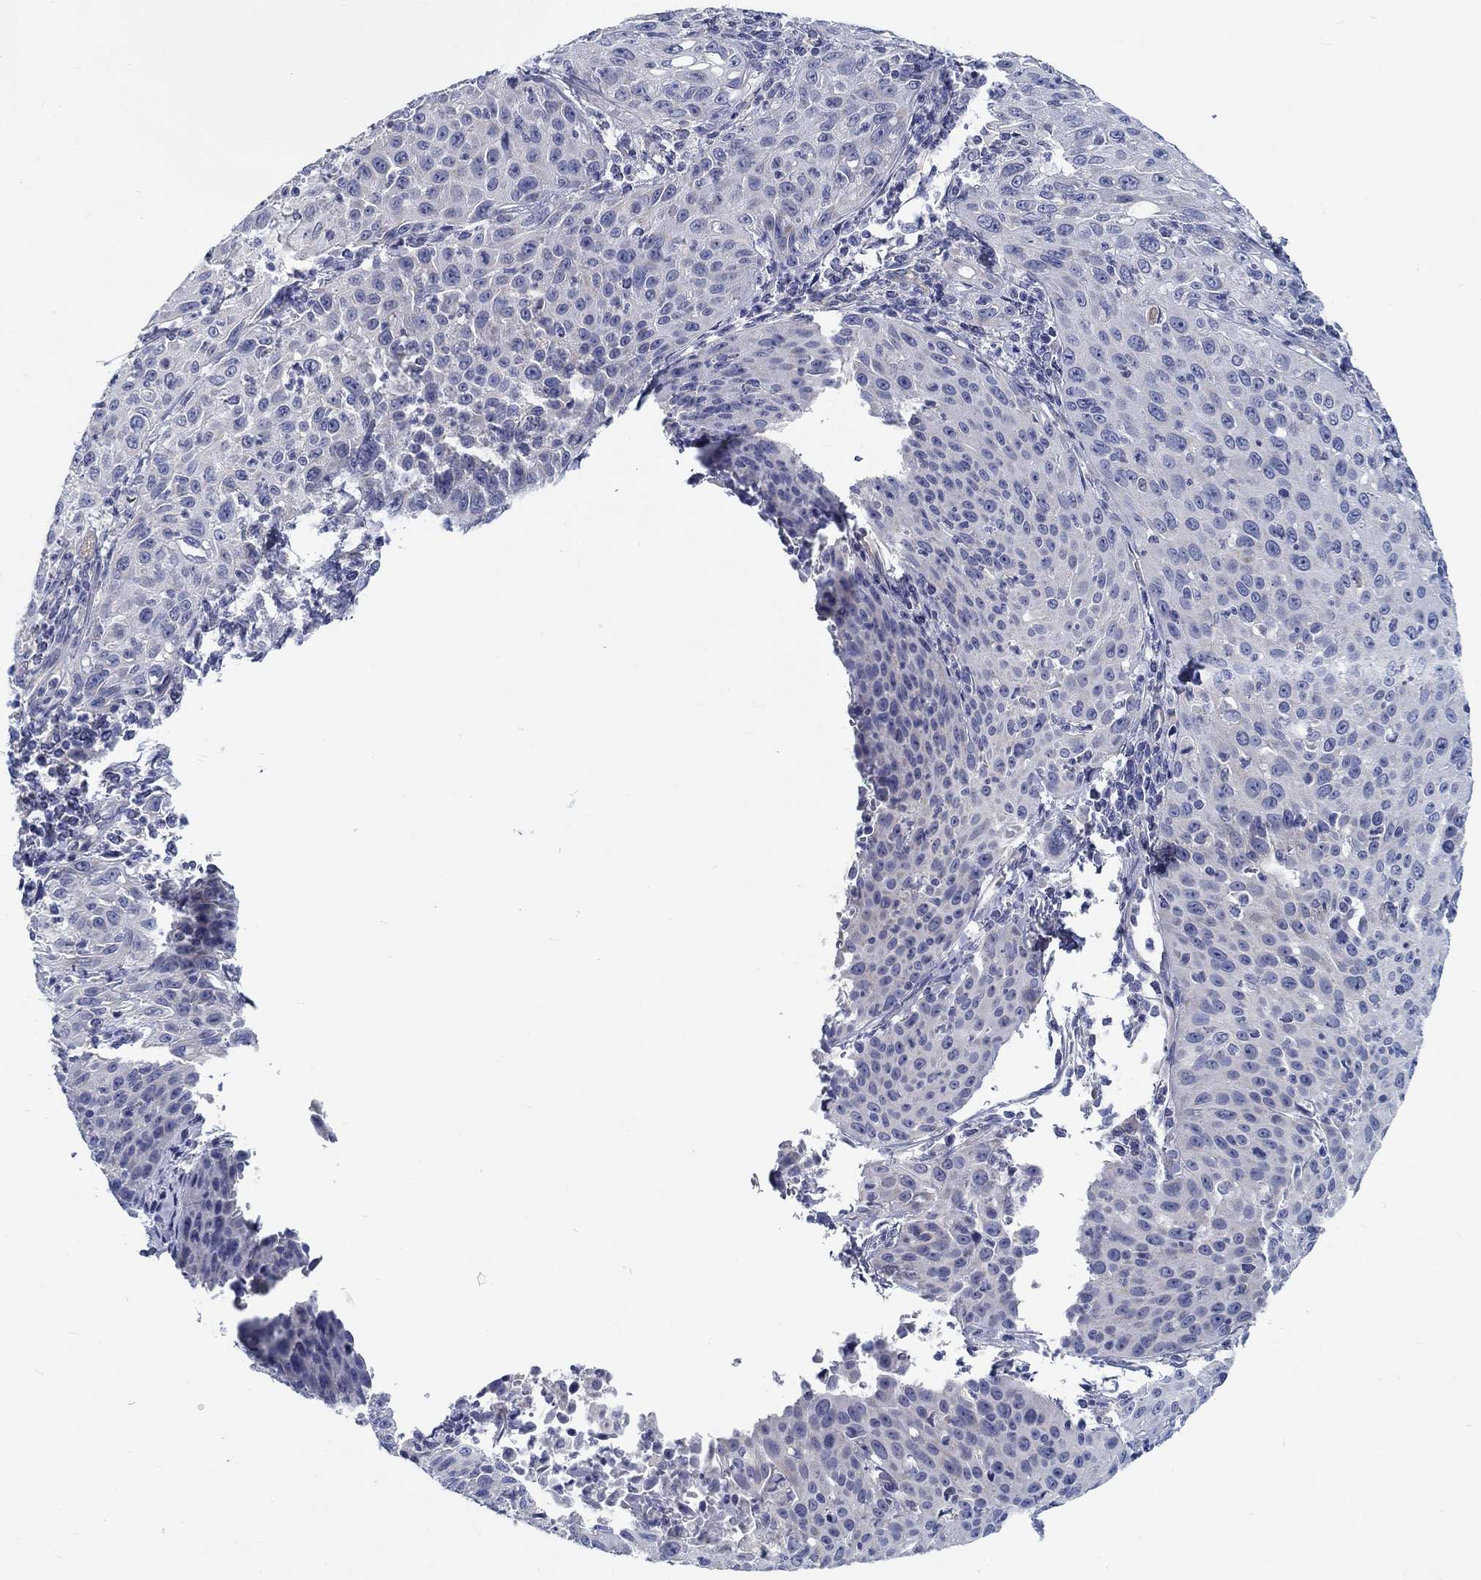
{"staining": {"intensity": "negative", "quantity": "none", "location": "none"}, "tissue": "cervical cancer", "cell_type": "Tumor cells", "image_type": "cancer", "snomed": [{"axis": "morphology", "description": "Squamous cell carcinoma, NOS"}, {"axis": "topography", "description": "Cervix"}], "caption": "Cervical cancer stained for a protein using immunohistochemistry (IHC) exhibits no expression tumor cells.", "gene": "MYBPC1", "patient": {"sex": "female", "age": 26}}